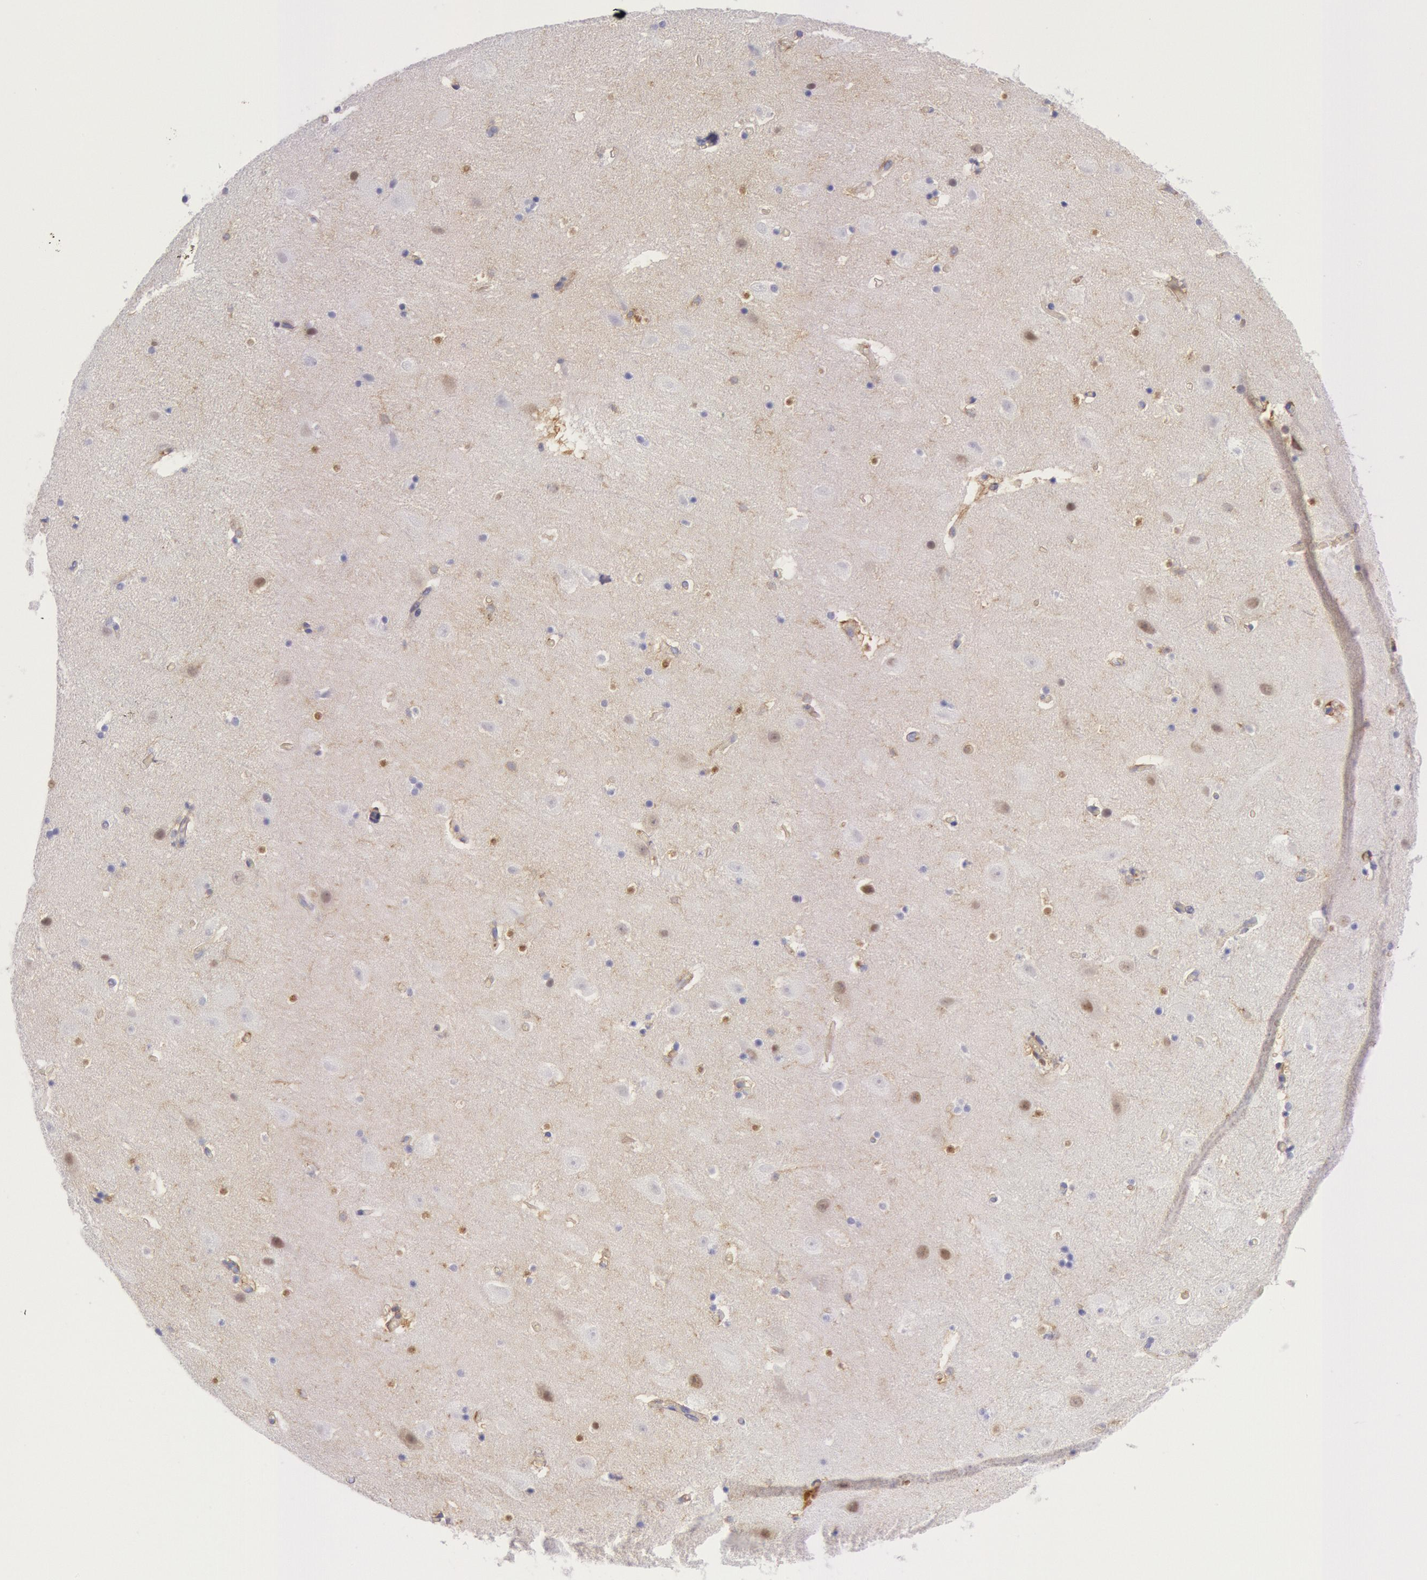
{"staining": {"intensity": "moderate", "quantity": "<25%", "location": "cytoplasmic/membranous,nuclear"}, "tissue": "hippocampus", "cell_type": "Glial cells", "image_type": "normal", "snomed": [{"axis": "morphology", "description": "Normal tissue, NOS"}, {"axis": "topography", "description": "Hippocampus"}], "caption": "A high-resolution micrograph shows immunohistochemistry (IHC) staining of normal hippocampus, which reveals moderate cytoplasmic/membranous,nuclear positivity in approximately <25% of glial cells.", "gene": "LYN", "patient": {"sex": "male", "age": 45}}